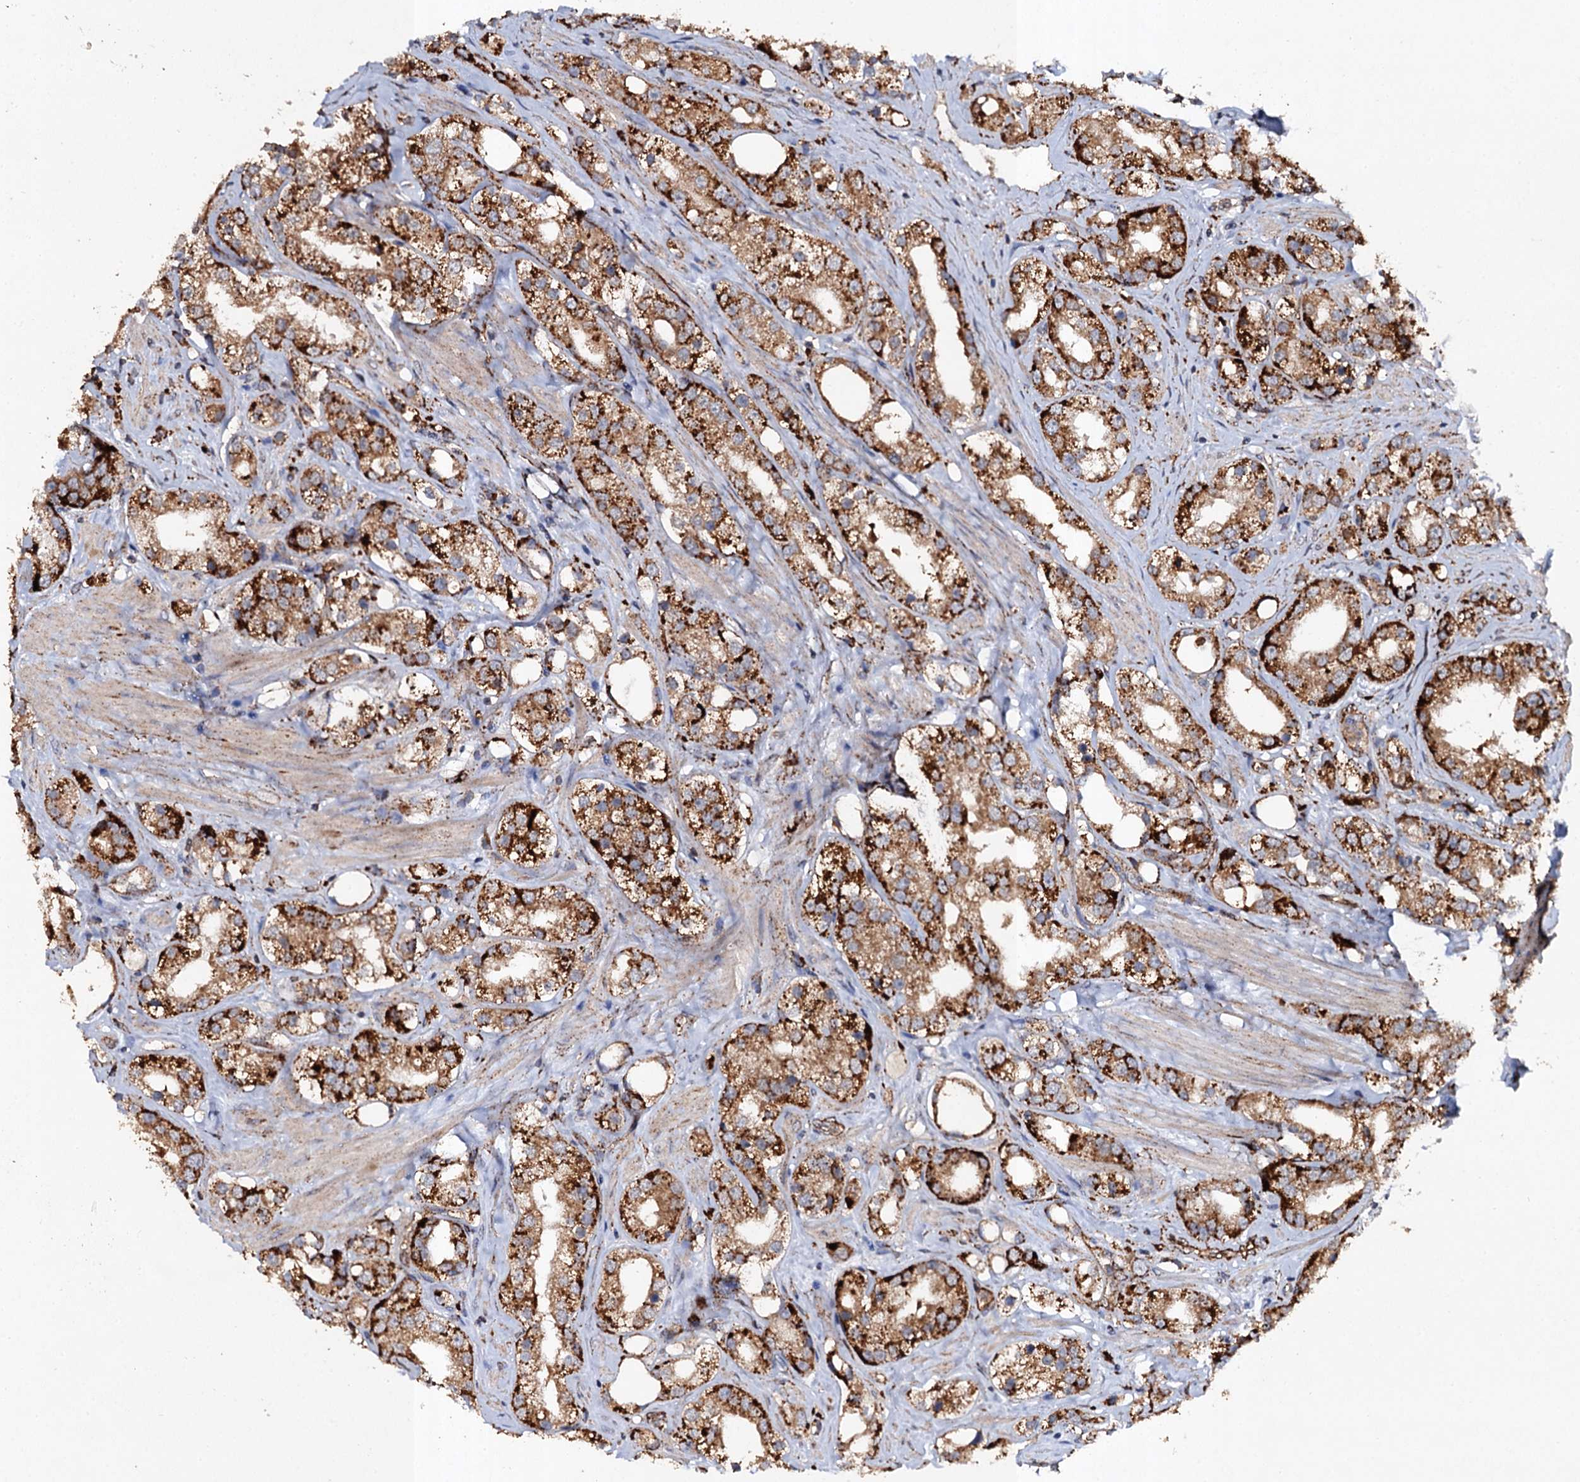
{"staining": {"intensity": "strong", "quantity": ">75%", "location": "cytoplasmic/membranous"}, "tissue": "prostate cancer", "cell_type": "Tumor cells", "image_type": "cancer", "snomed": [{"axis": "morphology", "description": "Adenocarcinoma, NOS"}, {"axis": "topography", "description": "Prostate"}], "caption": "Human prostate cancer (adenocarcinoma) stained with a protein marker shows strong staining in tumor cells.", "gene": "GBA1", "patient": {"sex": "male", "age": 79}}